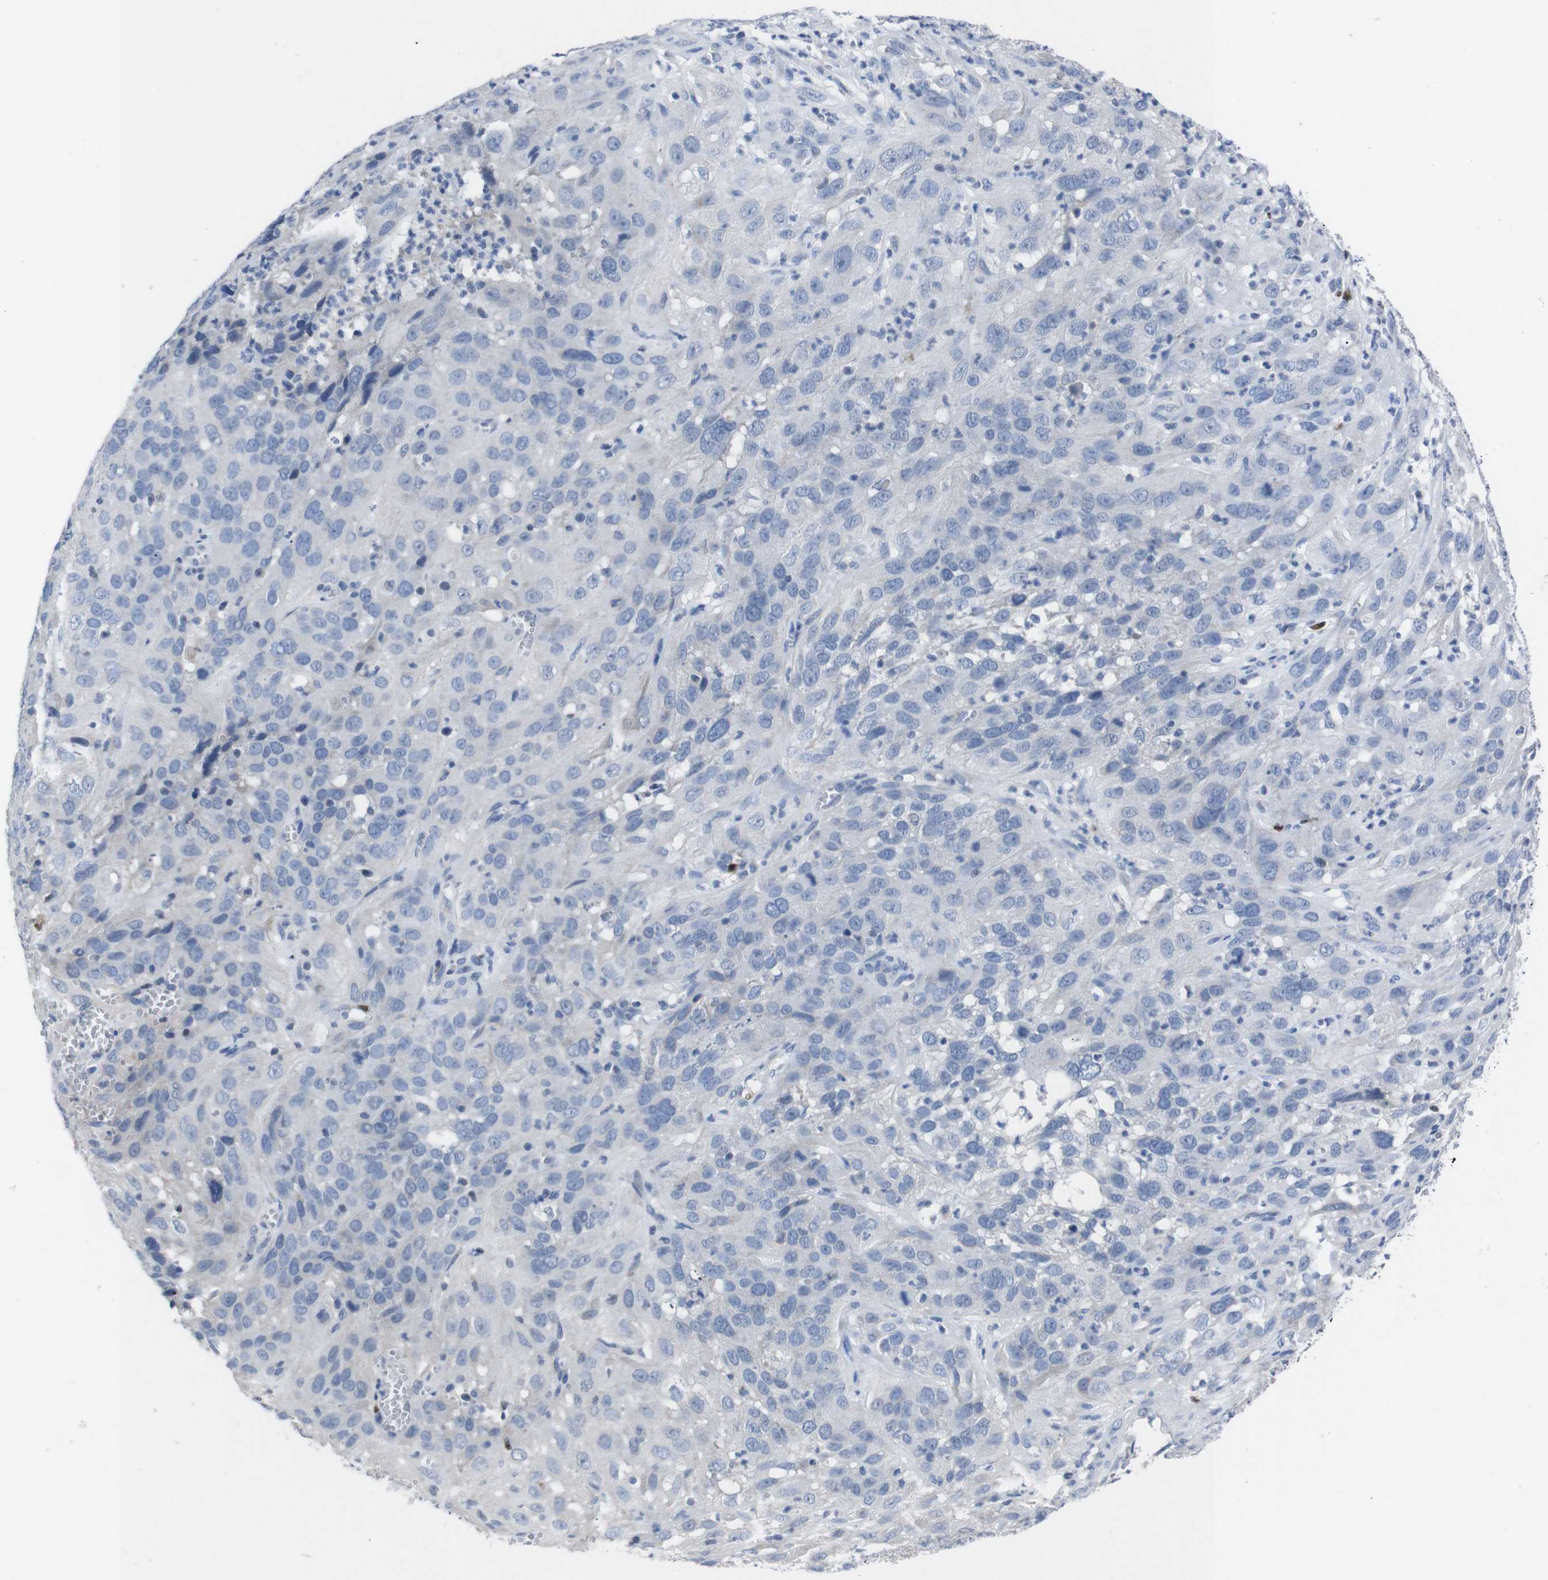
{"staining": {"intensity": "negative", "quantity": "none", "location": "none"}, "tissue": "cervical cancer", "cell_type": "Tumor cells", "image_type": "cancer", "snomed": [{"axis": "morphology", "description": "Squamous cell carcinoma, NOS"}, {"axis": "topography", "description": "Cervix"}], "caption": "Tumor cells are negative for brown protein staining in cervical cancer.", "gene": "IRF4", "patient": {"sex": "female", "age": 32}}